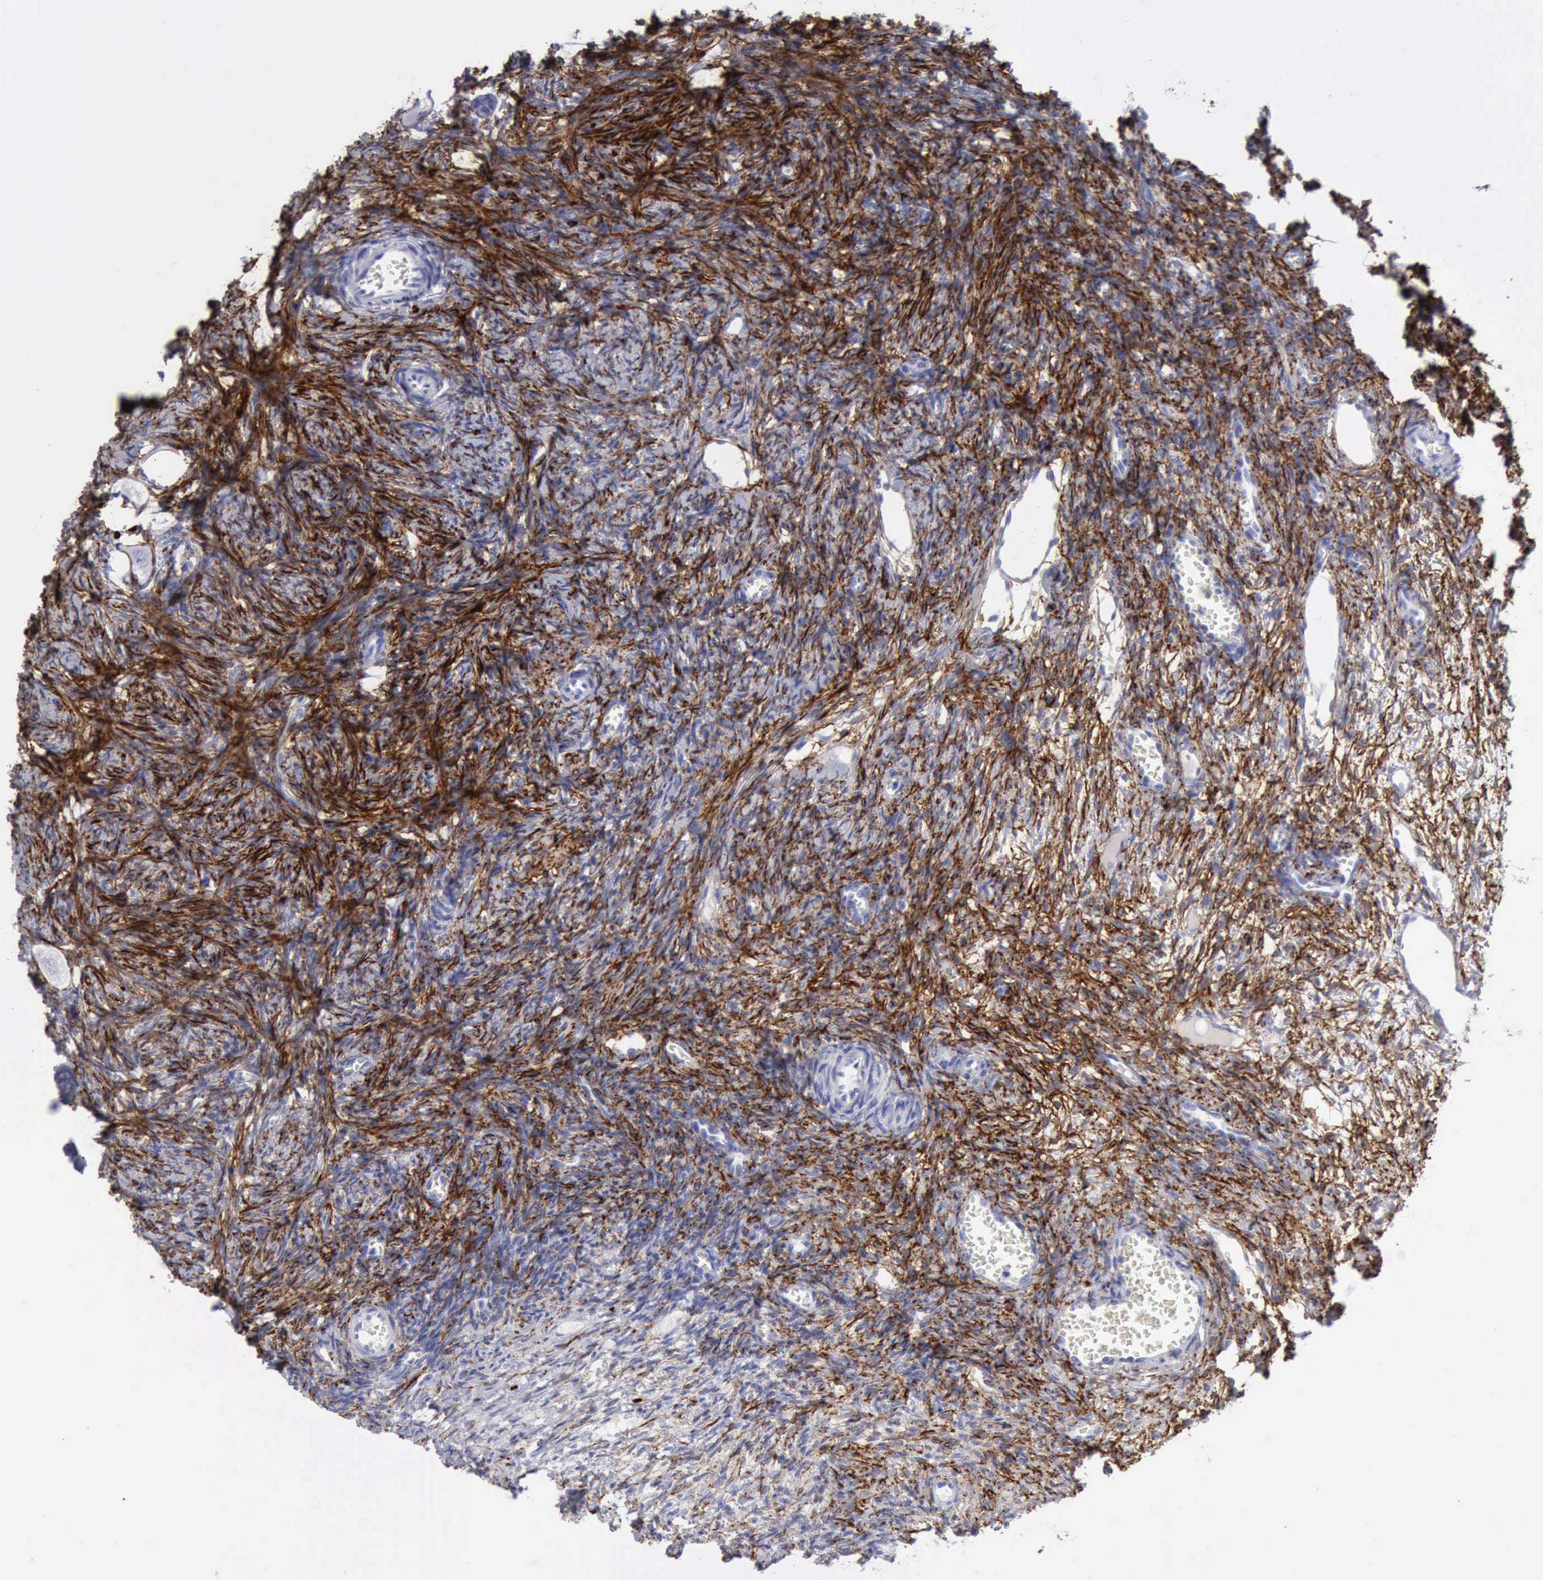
{"staining": {"intensity": "negative", "quantity": "none", "location": "none"}, "tissue": "ovary", "cell_type": "Follicle cells", "image_type": "normal", "snomed": [{"axis": "morphology", "description": "Normal tissue, NOS"}, {"axis": "topography", "description": "Ovary"}], "caption": "IHC histopathology image of normal human ovary stained for a protein (brown), which shows no positivity in follicle cells.", "gene": "NCAM1", "patient": {"sex": "female", "age": 27}}